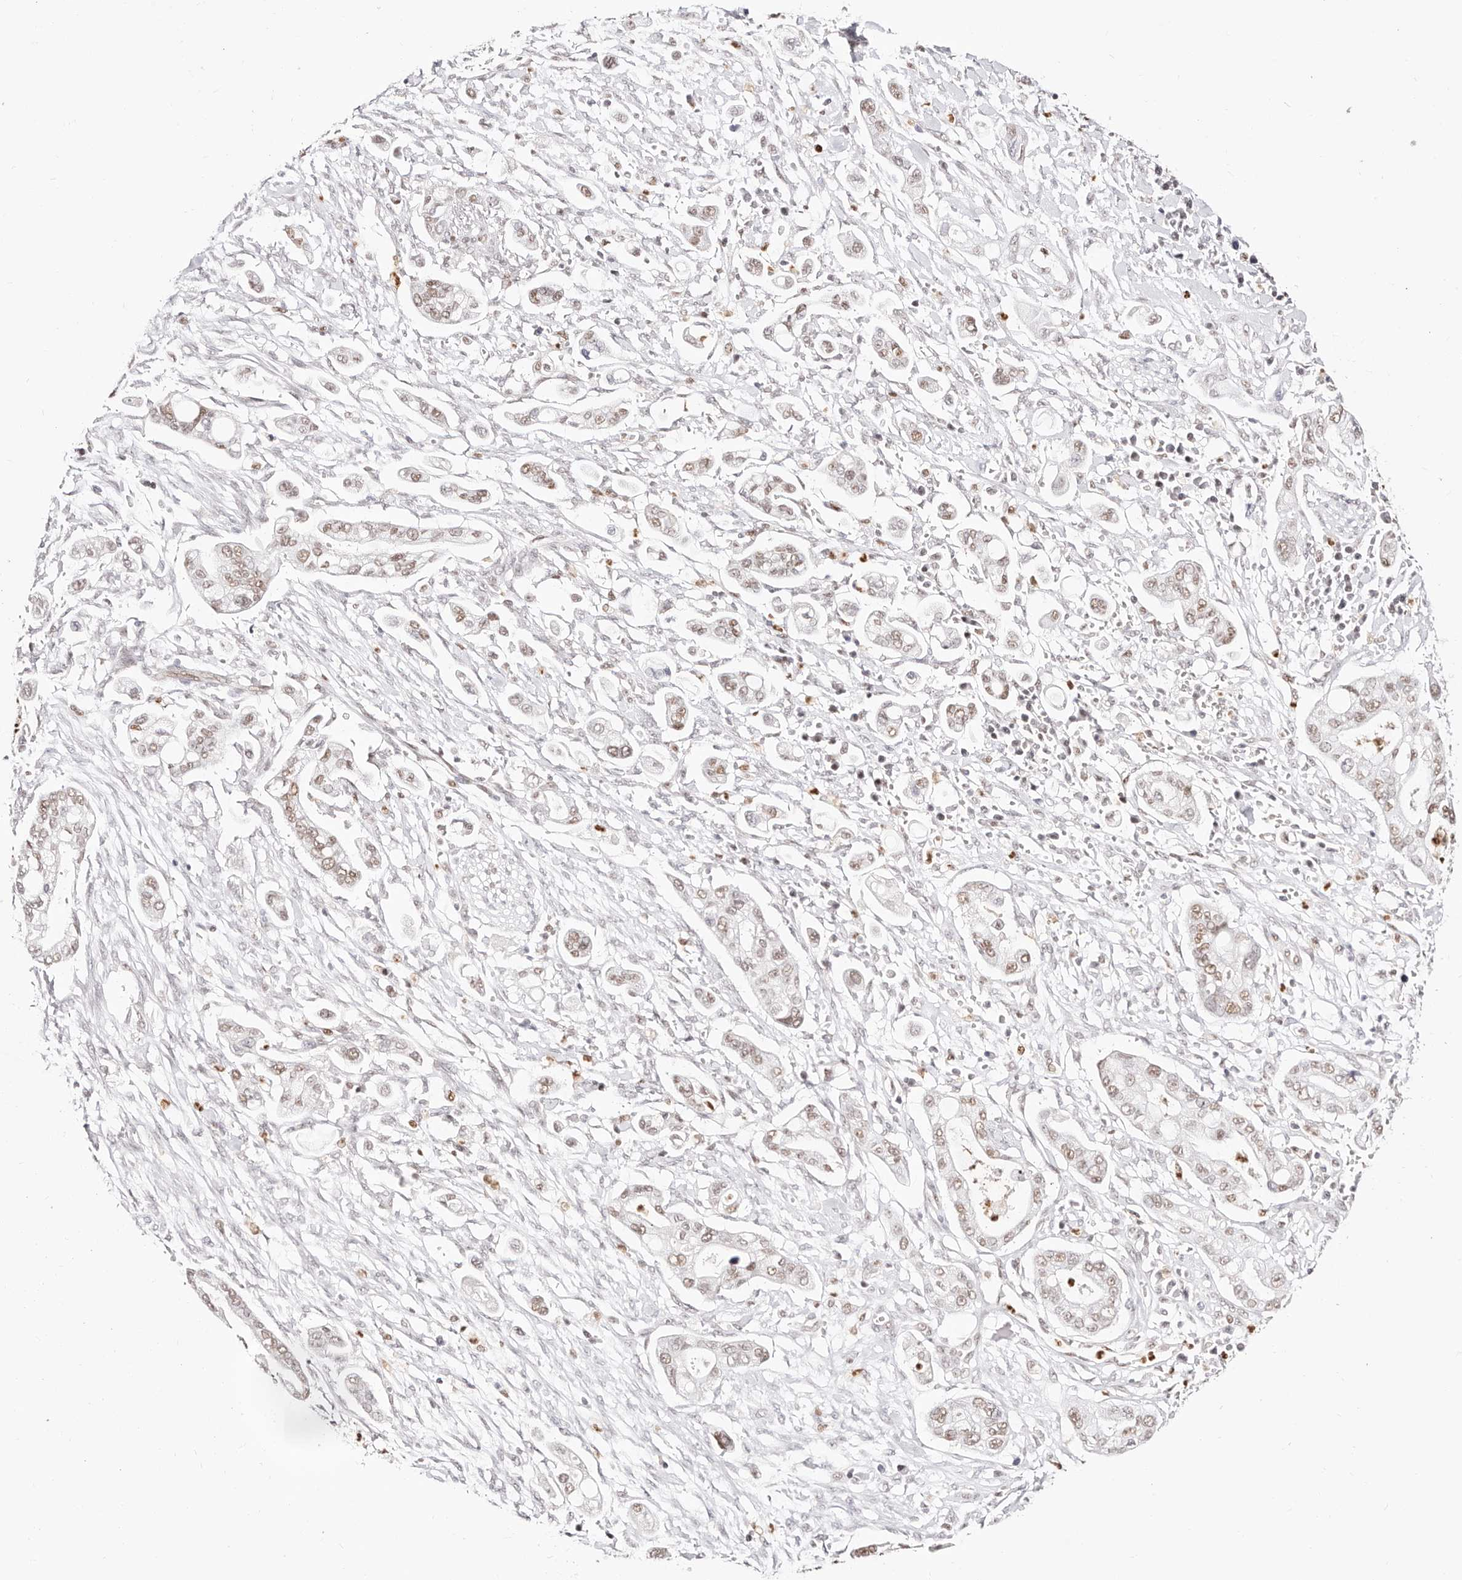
{"staining": {"intensity": "weak", "quantity": ">75%", "location": "nuclear"}, "tissue": "pancreatic cancer", "cell_type": "Tumor cells", "image_type": "cancer", "snomed": [{"axis": "morphology", "description": "Adenocarcinoma, NOS"}, {"axis": "topography", "description": "Pancreas"}], "caption": "Brown immunohistochemical staining in human pancreatic cancer (adenocarcinoma) exhibits weak nuclear staining in approximately >75% of tumor cells.", "gene": "TKT", "patient": {"sex": "male", "age": 68}}